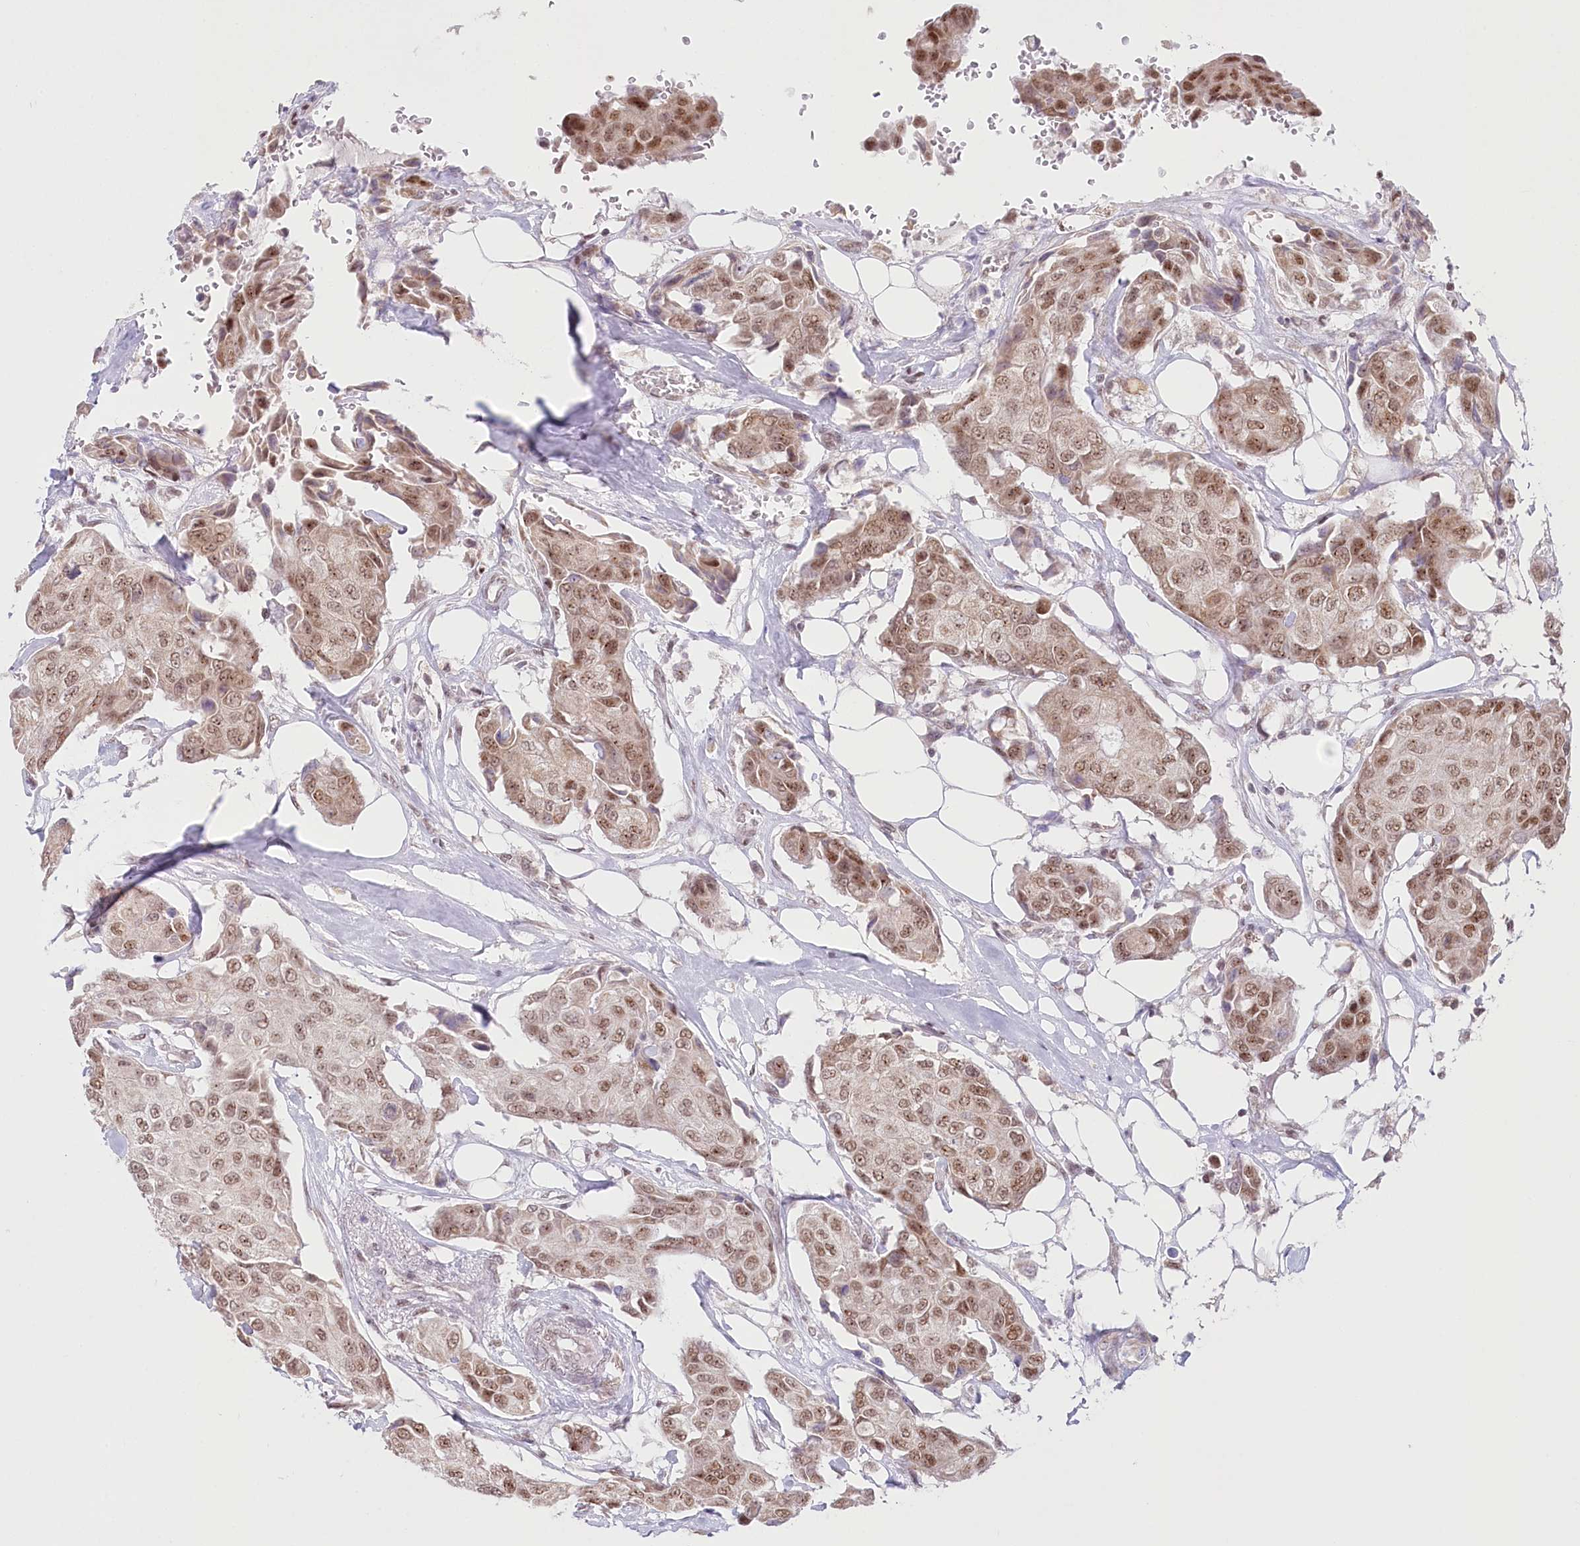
{"staining": {"intensity": "moderate", "quantity": "25%-75%", "location": "nuclear"}, "tissue": "breast cancer", "cell_type": "Tumor cells", "image_type": "cancer", "snomed": [{"axis": "morphology", "description": "Duct carcinoma"}, {"axis": "topography", "description": "Breast"}], "caption": "There is medium levels of moderate nuclear positivity in tumor cells of breast cancer, as demonstrated by immunohistochemical staining (brown color).", "gene": "PYURF", "patient": {"sex": "female", "age": 80}}